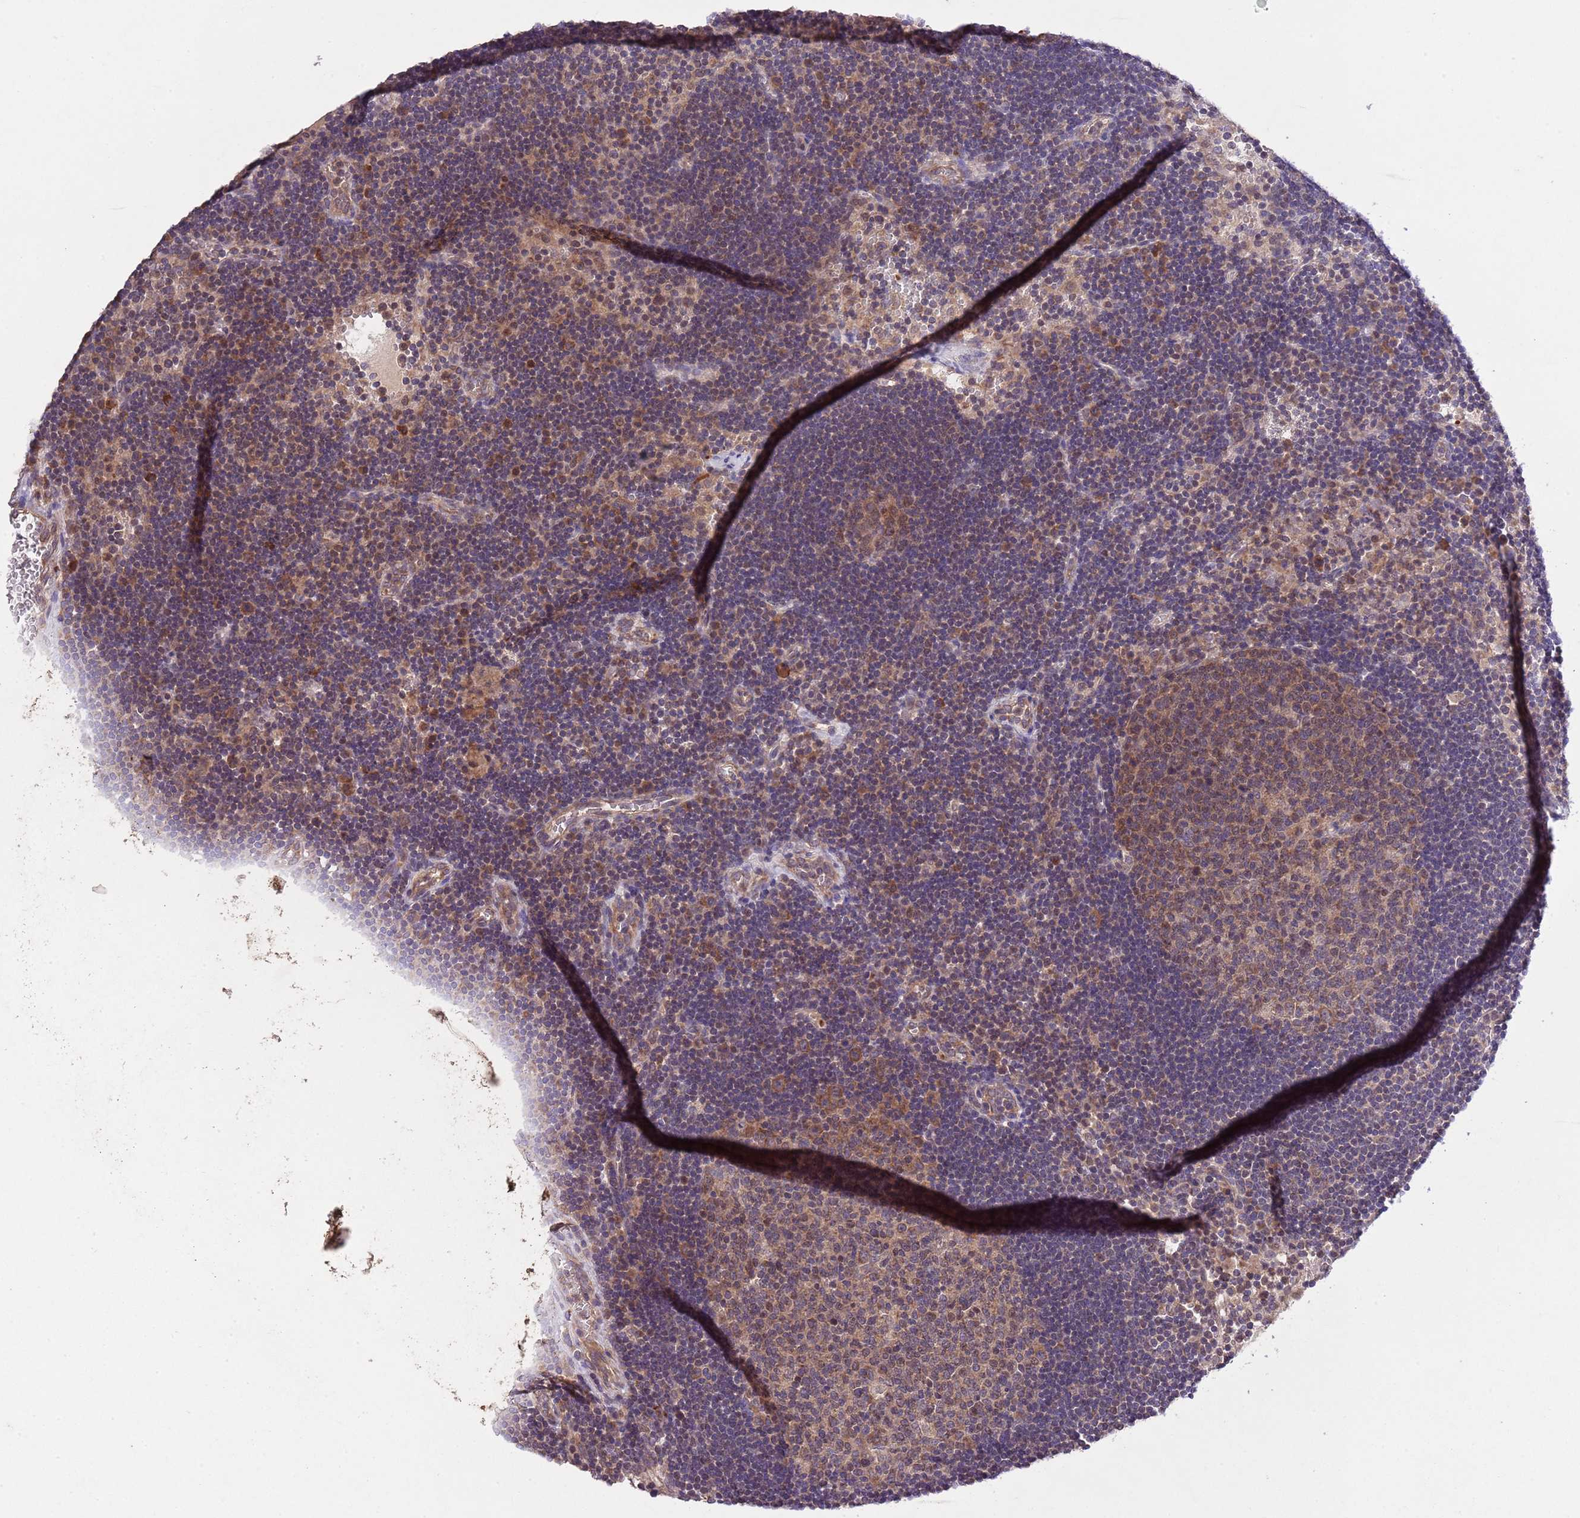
{"staining": {"intensity": "moderate", "quantity": ">75%", "location": "cytoplasmic/membranous"}, "tissue": "lymph node", "cell_type": "Germinal center cells", "image_type": "normal", "snomed": [{"axis": "morphology", "description": "Normal tissue, NOS"}, {"axis": "topography", "description": "Lymph node"}], "caption": "Germinal center cells show moderate cytoplasmic/membranous positivity in about >75% of cells in normal lymph node.", "gene": "MFNG", "patient": {"sex": "male", "age": 62}}